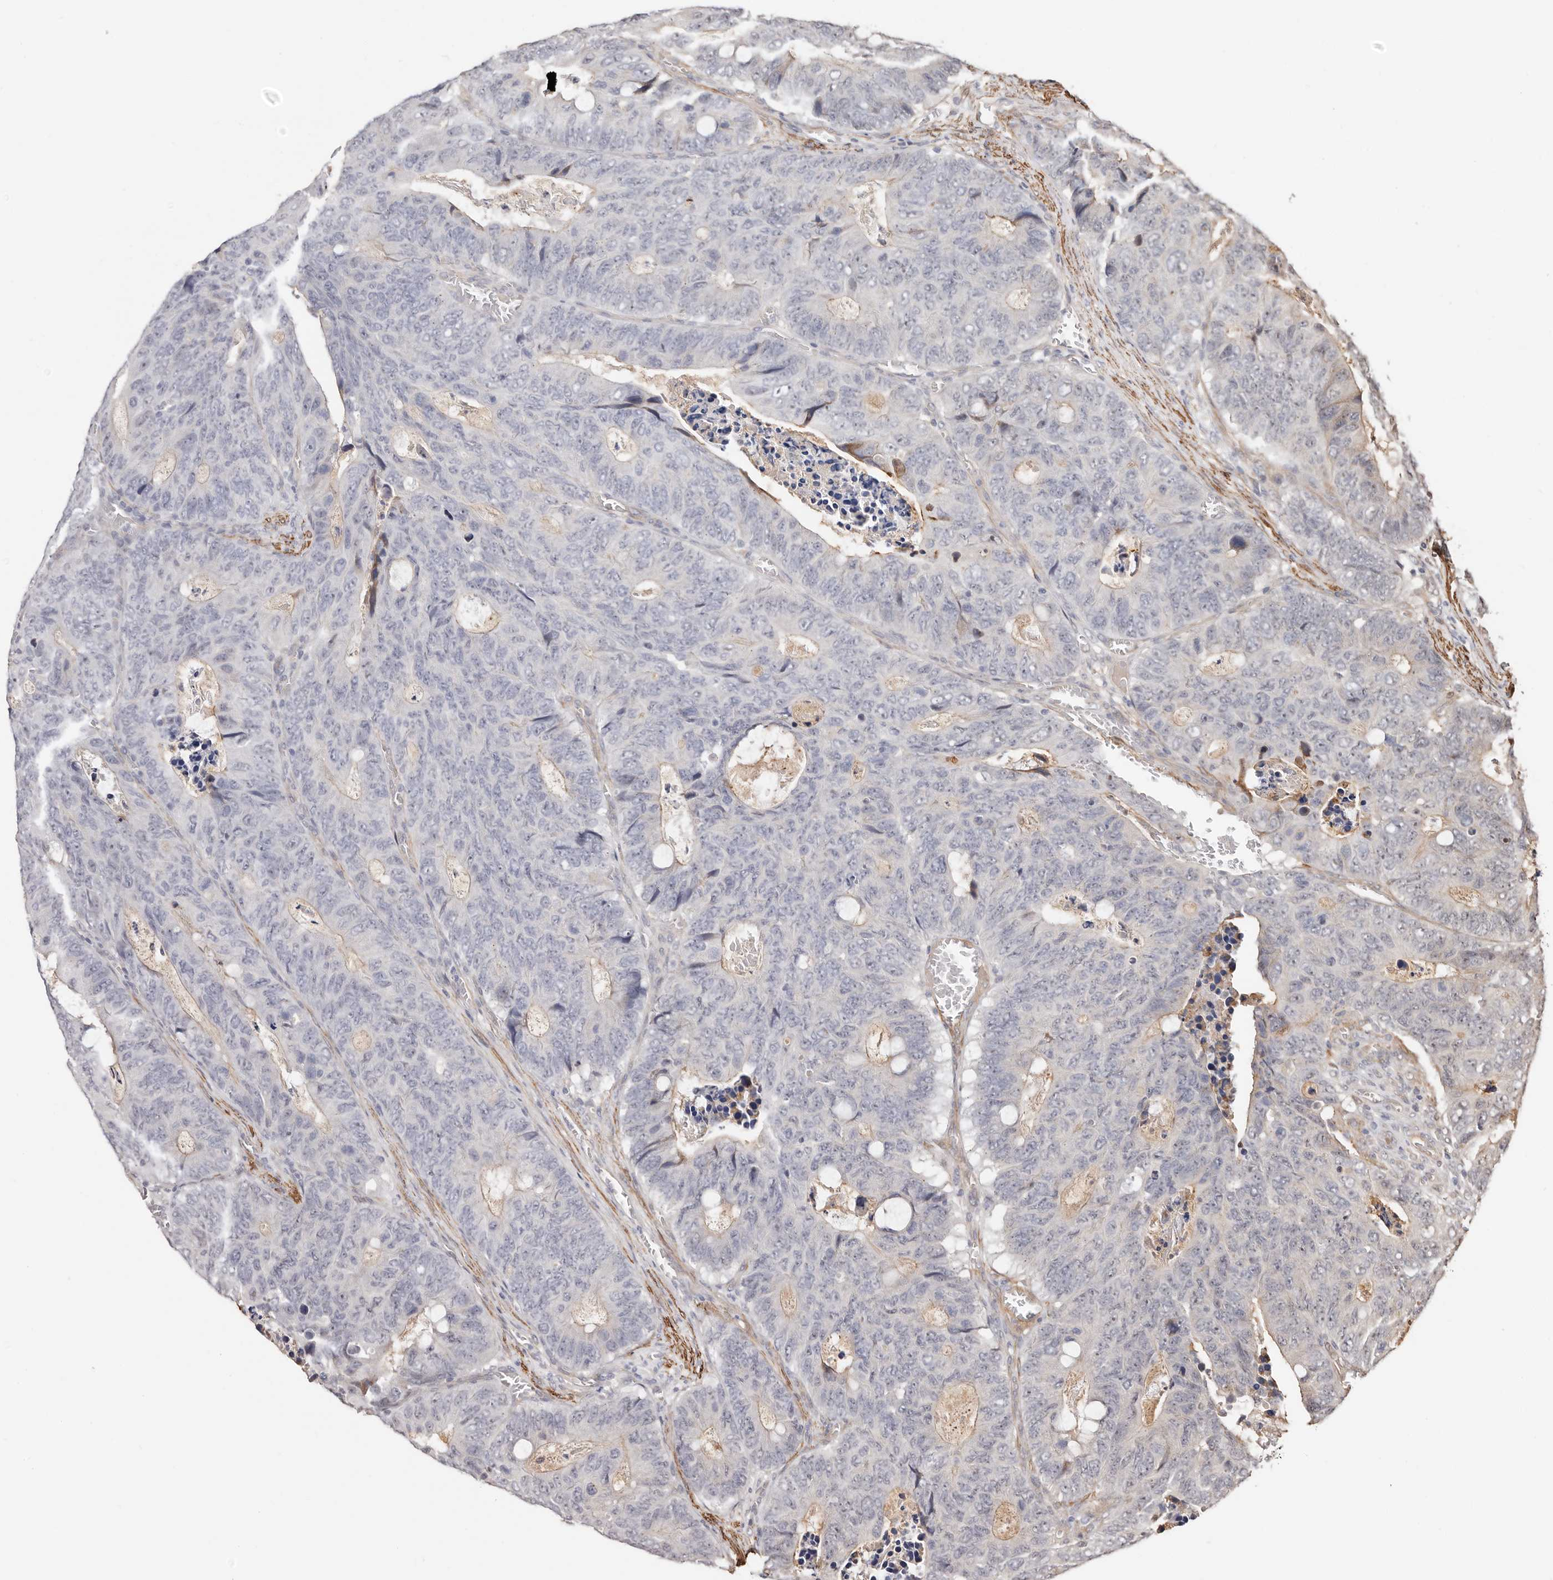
{"staining": {"intensity": "negative", "quantity": "none", "location": "none"}, "tissue": "colorectal cancer", "cell_type": "Tumor cells", "image_type": "cancer", "snomed": [{"axis": "morphology", "description": "Adenocarcinoma, NOS"}, {"axis": "topography", "description": "Colon"}], "caption": "There is no significant positivity in tumor cells of colorectal cancer.", "gene": "TRIP13", "patient": {"sex": "male", "age": 87}}